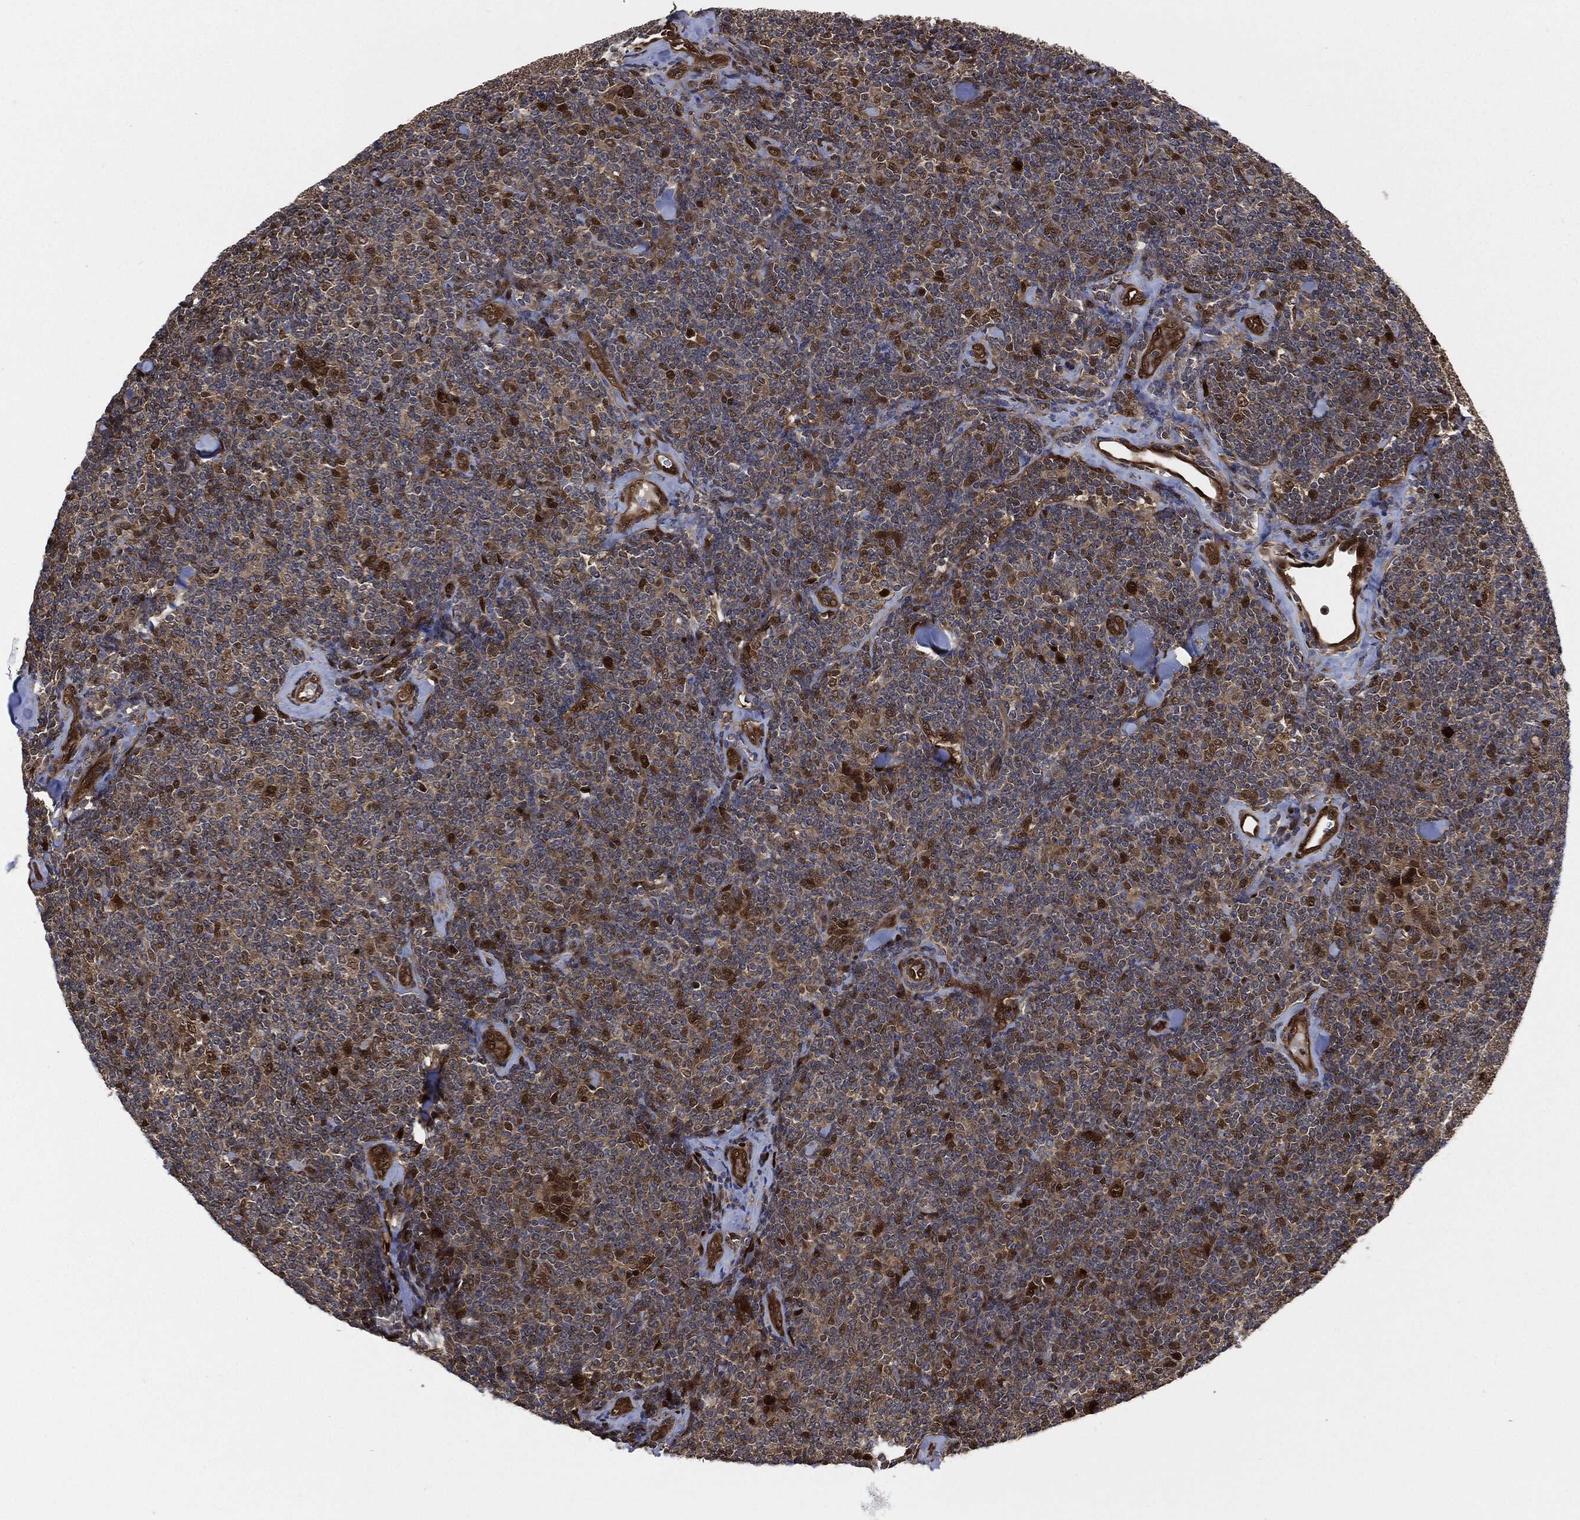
{"staining": {"intensity": "moderate", "quantity": "<25%", "location": "cytoplasmic/membranous,nuclear"}, "tissue": "lymphoma", "cell_type": "Tumor cells", "image_type": "cancer", "snomed": [{"axis": "morphology", "description": "Malignant lymphoma, non-Hodgkin's type, Low grade"}, {"axis": "topography", "description": "Lymph node"}], "caption": "A photomicrograph of human malignant lymphoma, non-Hodgkin's type (low-grade) stained for a protein reveals moderate cytoplasmic/membranous and nuclear brown staining in tumor cells. The staining is performed using DAB brown chromogen to label protein expression. The nuclei are counter-stained blue using hematoxylin.", "gene": "DCTN1", "patient": {"sex": "female", "age": 56}}